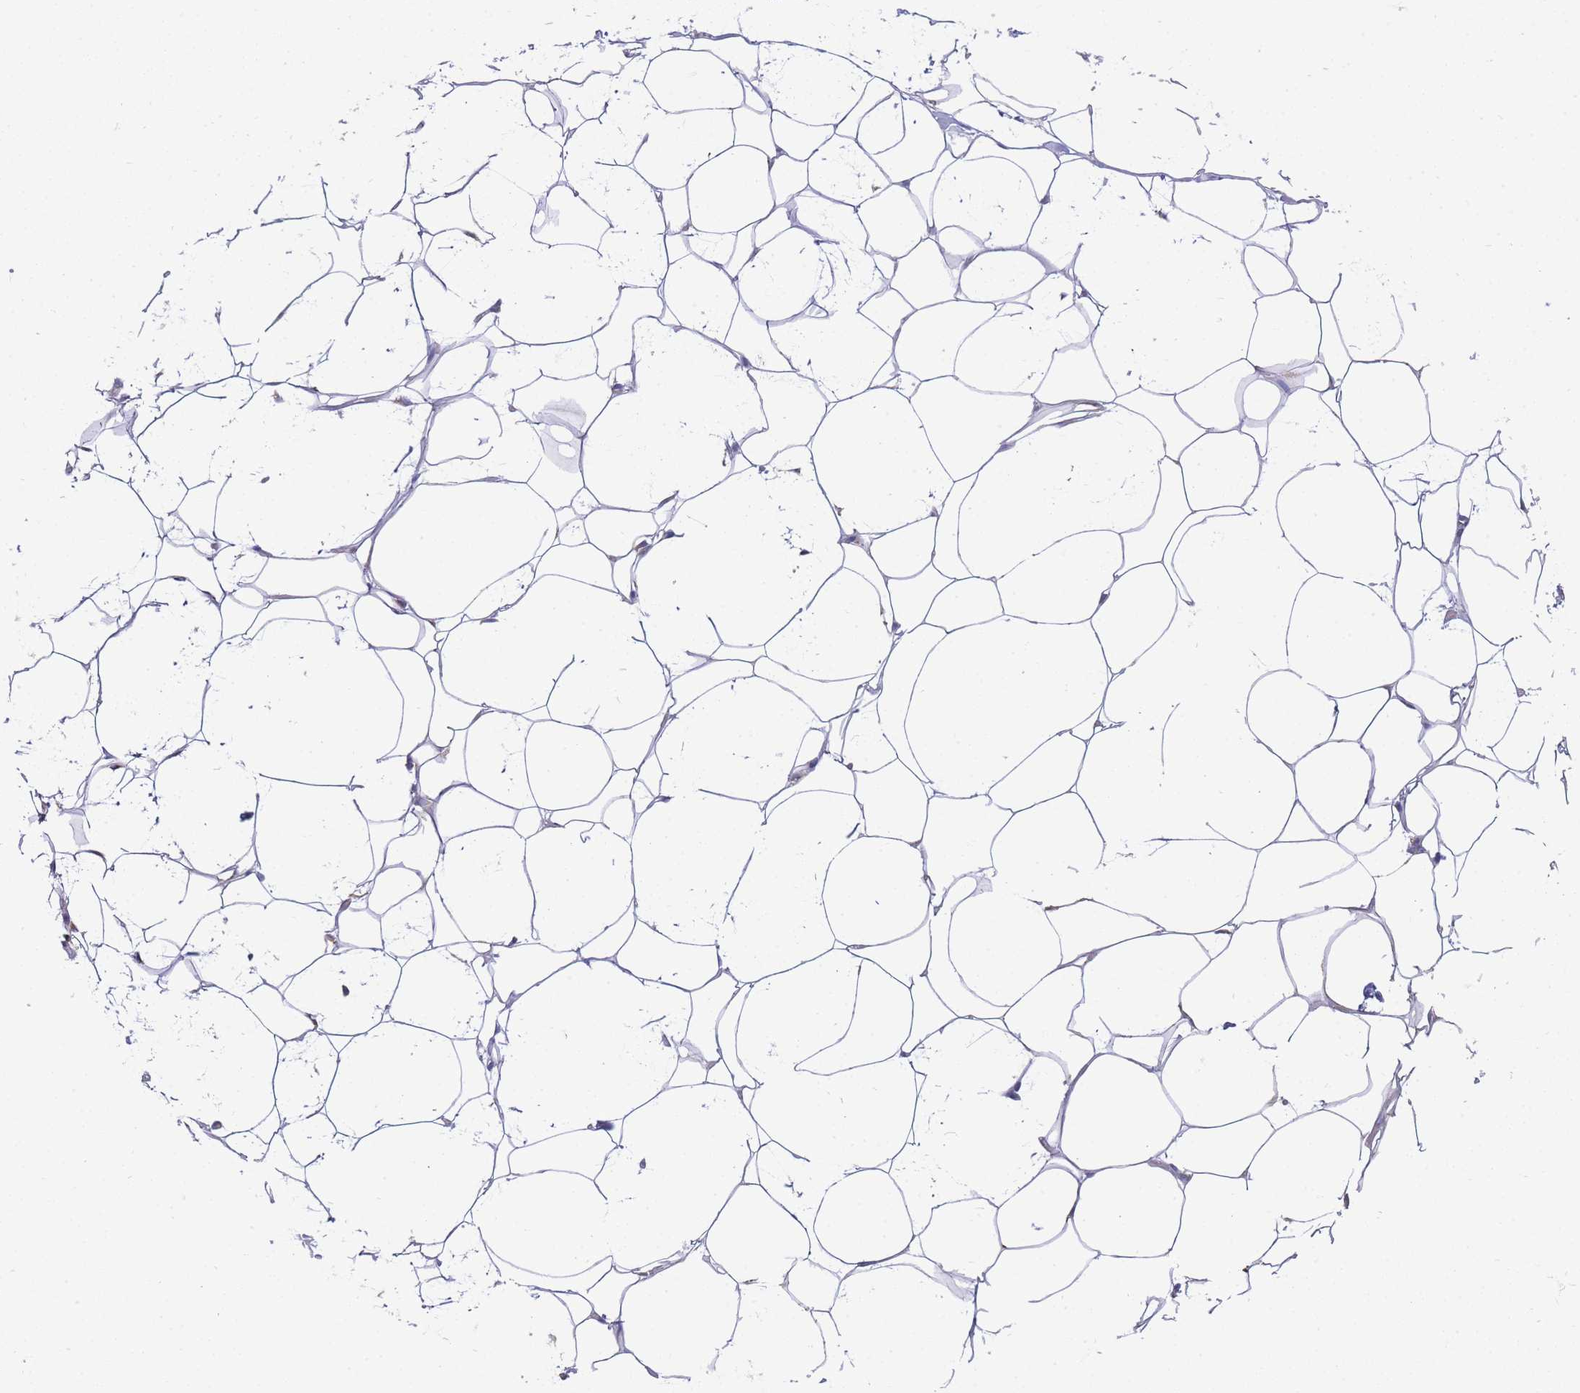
{"staining": {"intensity": "negative", "quantity": "none", "location": "none"}, "tissue": "adipose tissue", "cell_type": "Adipocytes", "image_type": "normal", "snomed": [{"axis": "morphology", "description": "Normal tissue, NOS"}, {"axis": "topography", "description": "Breast"}], "caption": "Immunohistochemical staining of benign human adipose tissue demonstrates no significant positivity in adipocytes. (Stains: DAB (3,3'-diaminobenzidine) immunohistochemistry (IHC) with hematoxylin counter stain, Microscopy: brightfield microscopy at high magnification).", "gene": "PDCD7", "patient": {"sex": "female", "age": 26}}